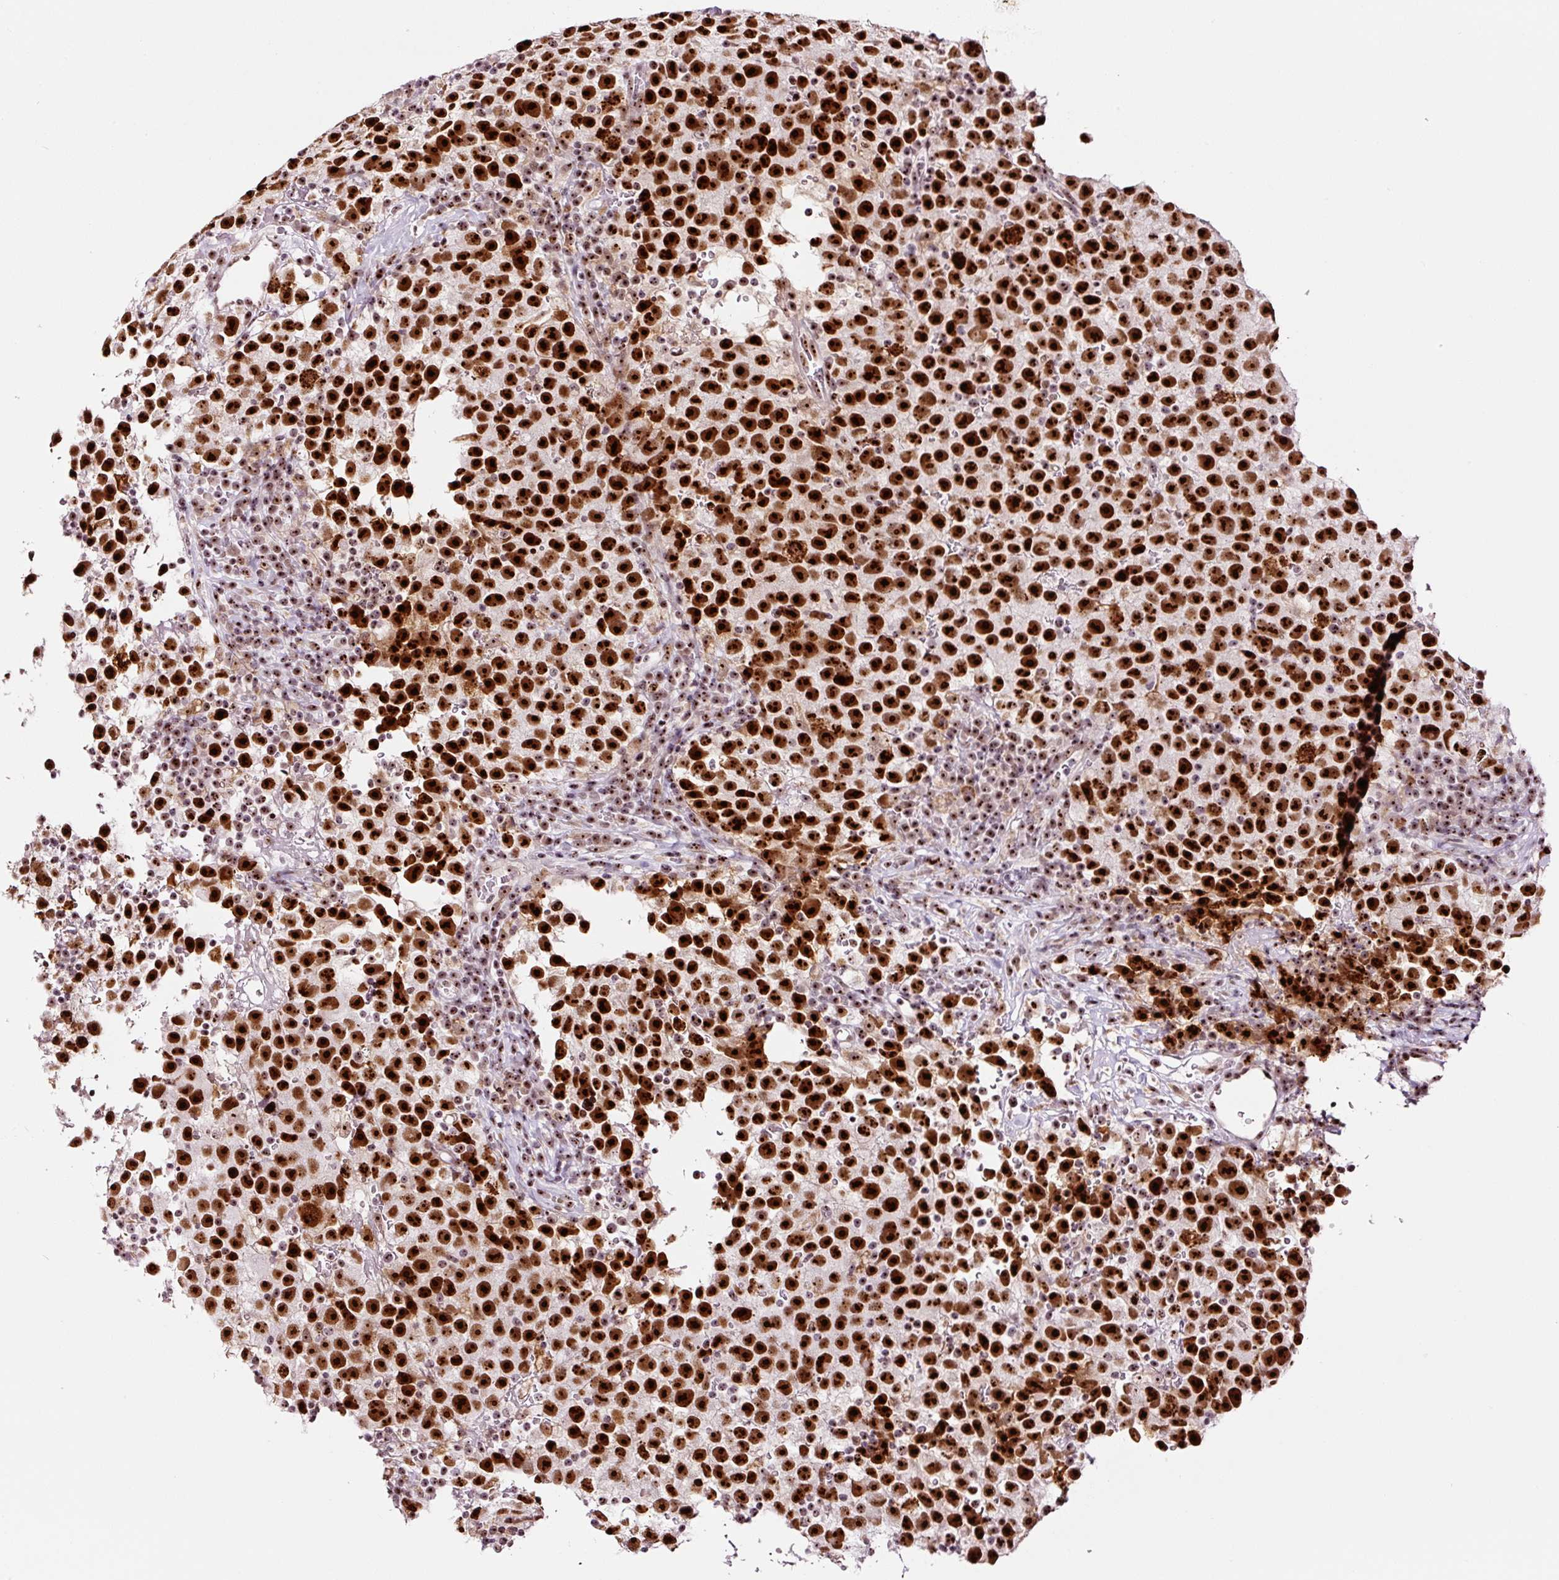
{"staining": {"intensity": "strong", "quantity": ">75%", "location": "nuclear"}, "tissue": "testis cancer", "cell_type": "Tumor cells", "image_type": "cancer", "snomed": [{"axis": "morphology", "description": "Seminoma, NOS"}, {"axis": "topography", "description": "Testis"}], "caption": "The micrograph displays immunohistochemical staining of seminoma (testis). There is strong nuclear staining is present in about >75% of tumor cells.", "gene": "GNL3", "patient": {"sex": "male", "age": 22}}